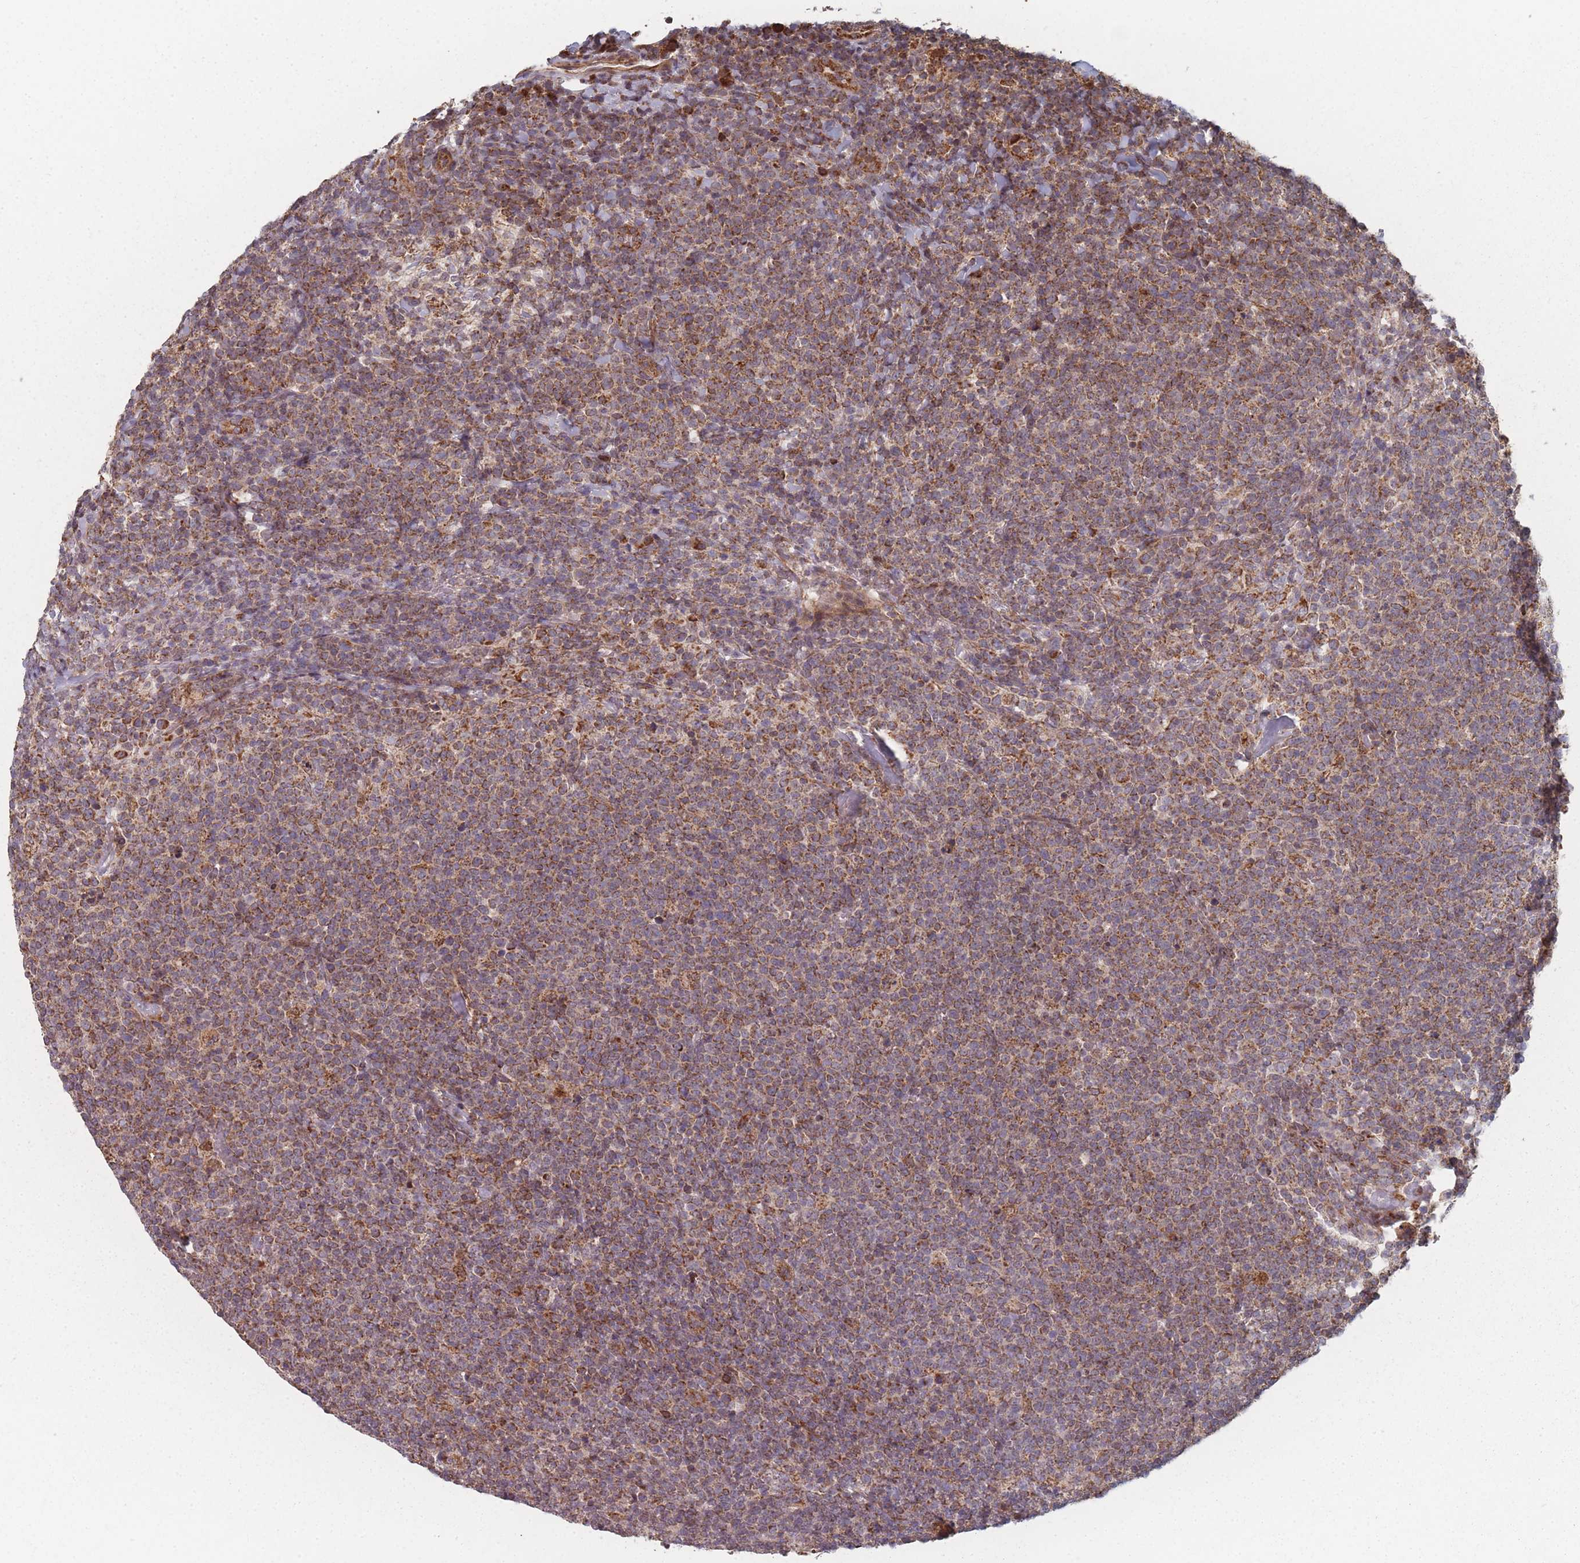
{"staining": {"intensity": "moderate", "quantity": ">75%", "location": "cytoplasmic/membranous"}, "tissue": "lymphoma", "cell_type": "Tumor cells", "image_type": "cancer", "snomed": [{"axis": "morphology", "description": "Malignant lymphoma, non-Hodgkin's type, High grade"}, {"axis": "topography", "description": "Lymph node"}], "caption": "Immunohistochemical staining of human high-grade malignant lymphoma, non-Hodgkin's type demonstrates moderate cytoplasmic/membranous protein positivity in approximately >75% of tumor cells.", "gene": "PSMB3", "patient": {"sex": "male", "age": 61}}